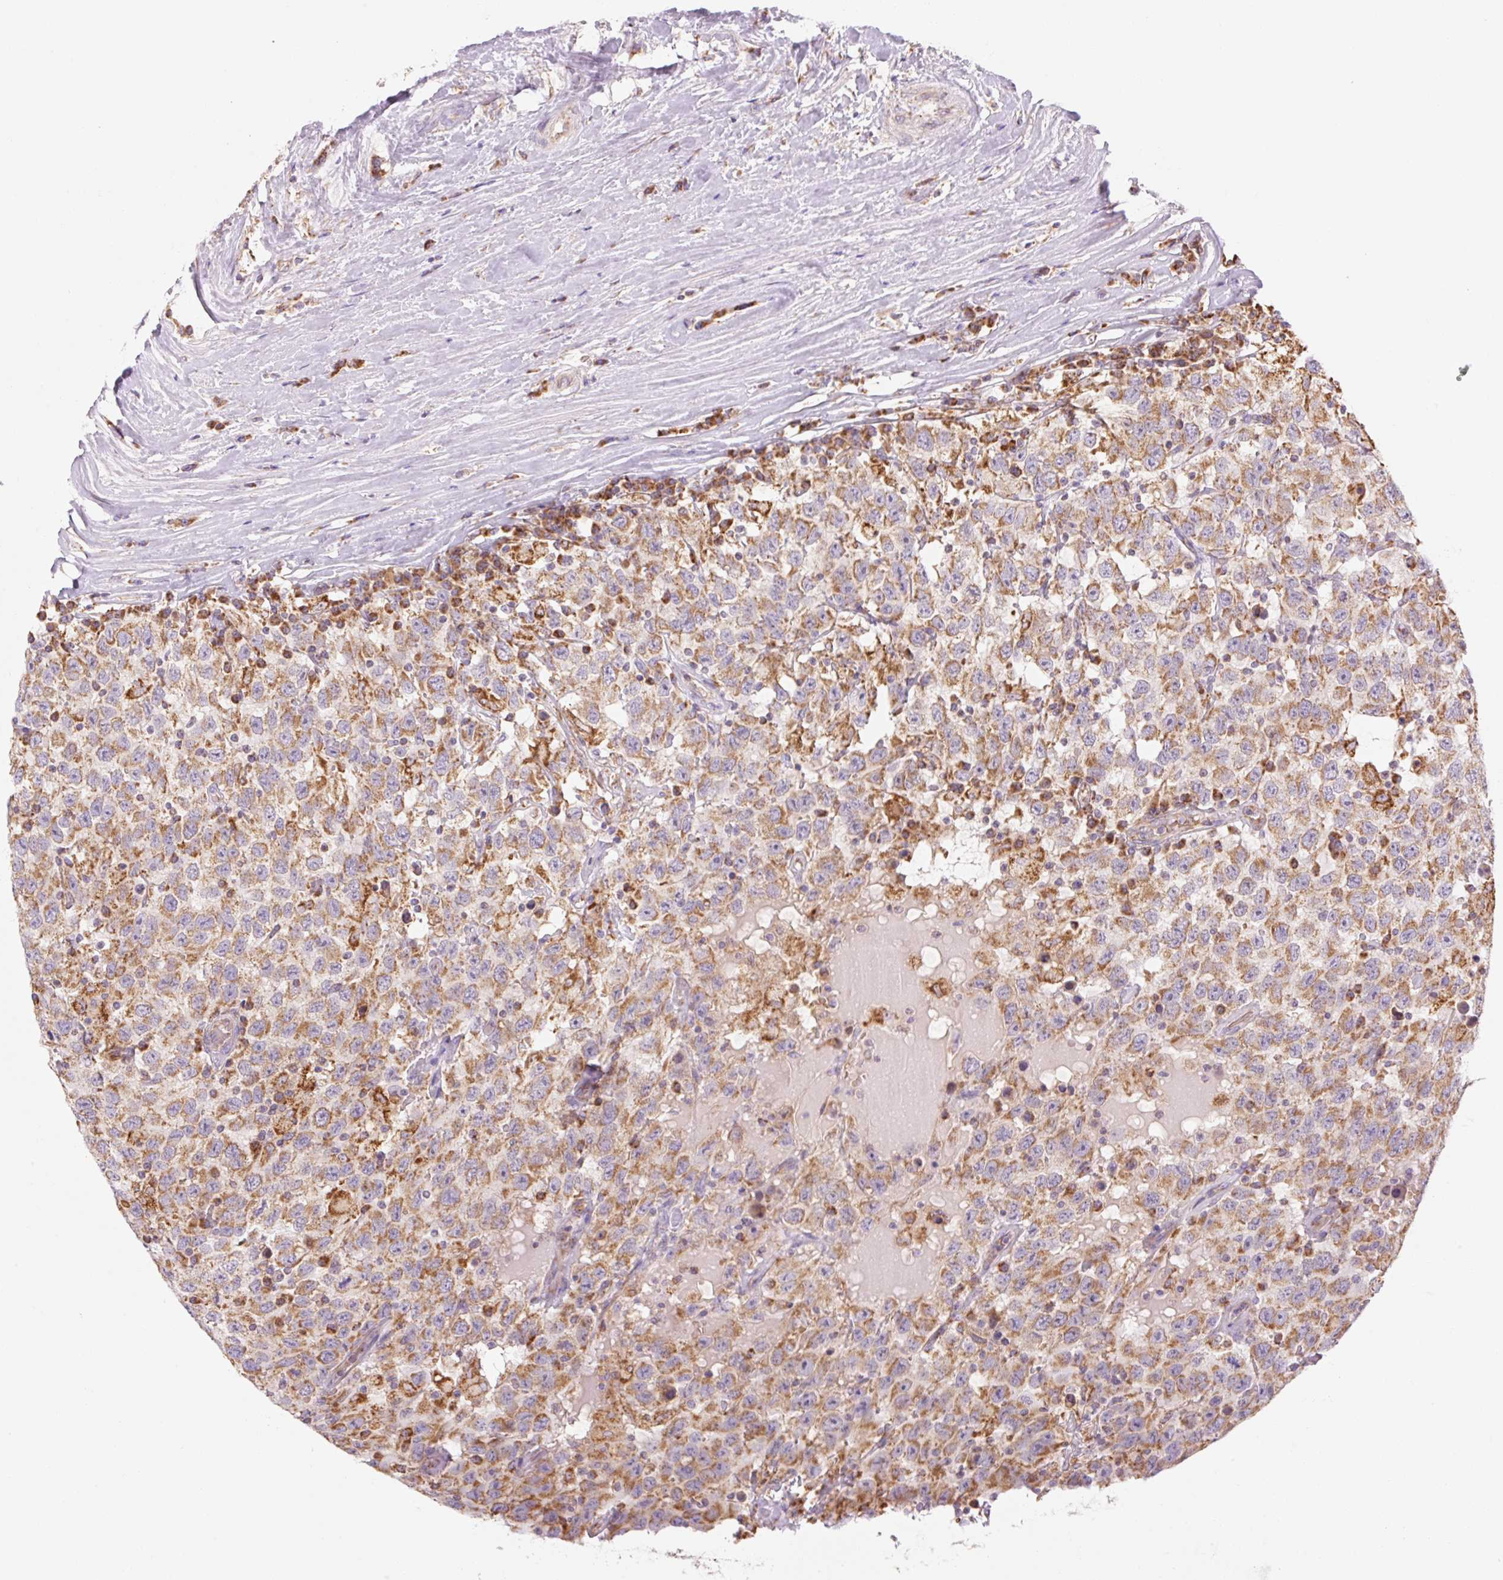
{"staining": {"intensity": "moderate", "quantity": ">75%", "location": "cytoplasmic/membranous"}, "tissue": "testis cancer", "cell_type": "Tumor cells", "image_type": "cancer", "snomed": [{"axis": "morphology", "description": "Seminoma, NOS"}, {"axis": "topography", "description": "Testis"}], "caption": "An immunohistochemistry histopathology image of tumor tissue is shown. Protein staining in brown labels moderate cytoplasmic/membranous positivity in testis cancer within tumor cells. (IHC, brightfield microscopy, high magnification).", "gene": "GOSR2", "patient": {"sex": "male", "age": 41}}